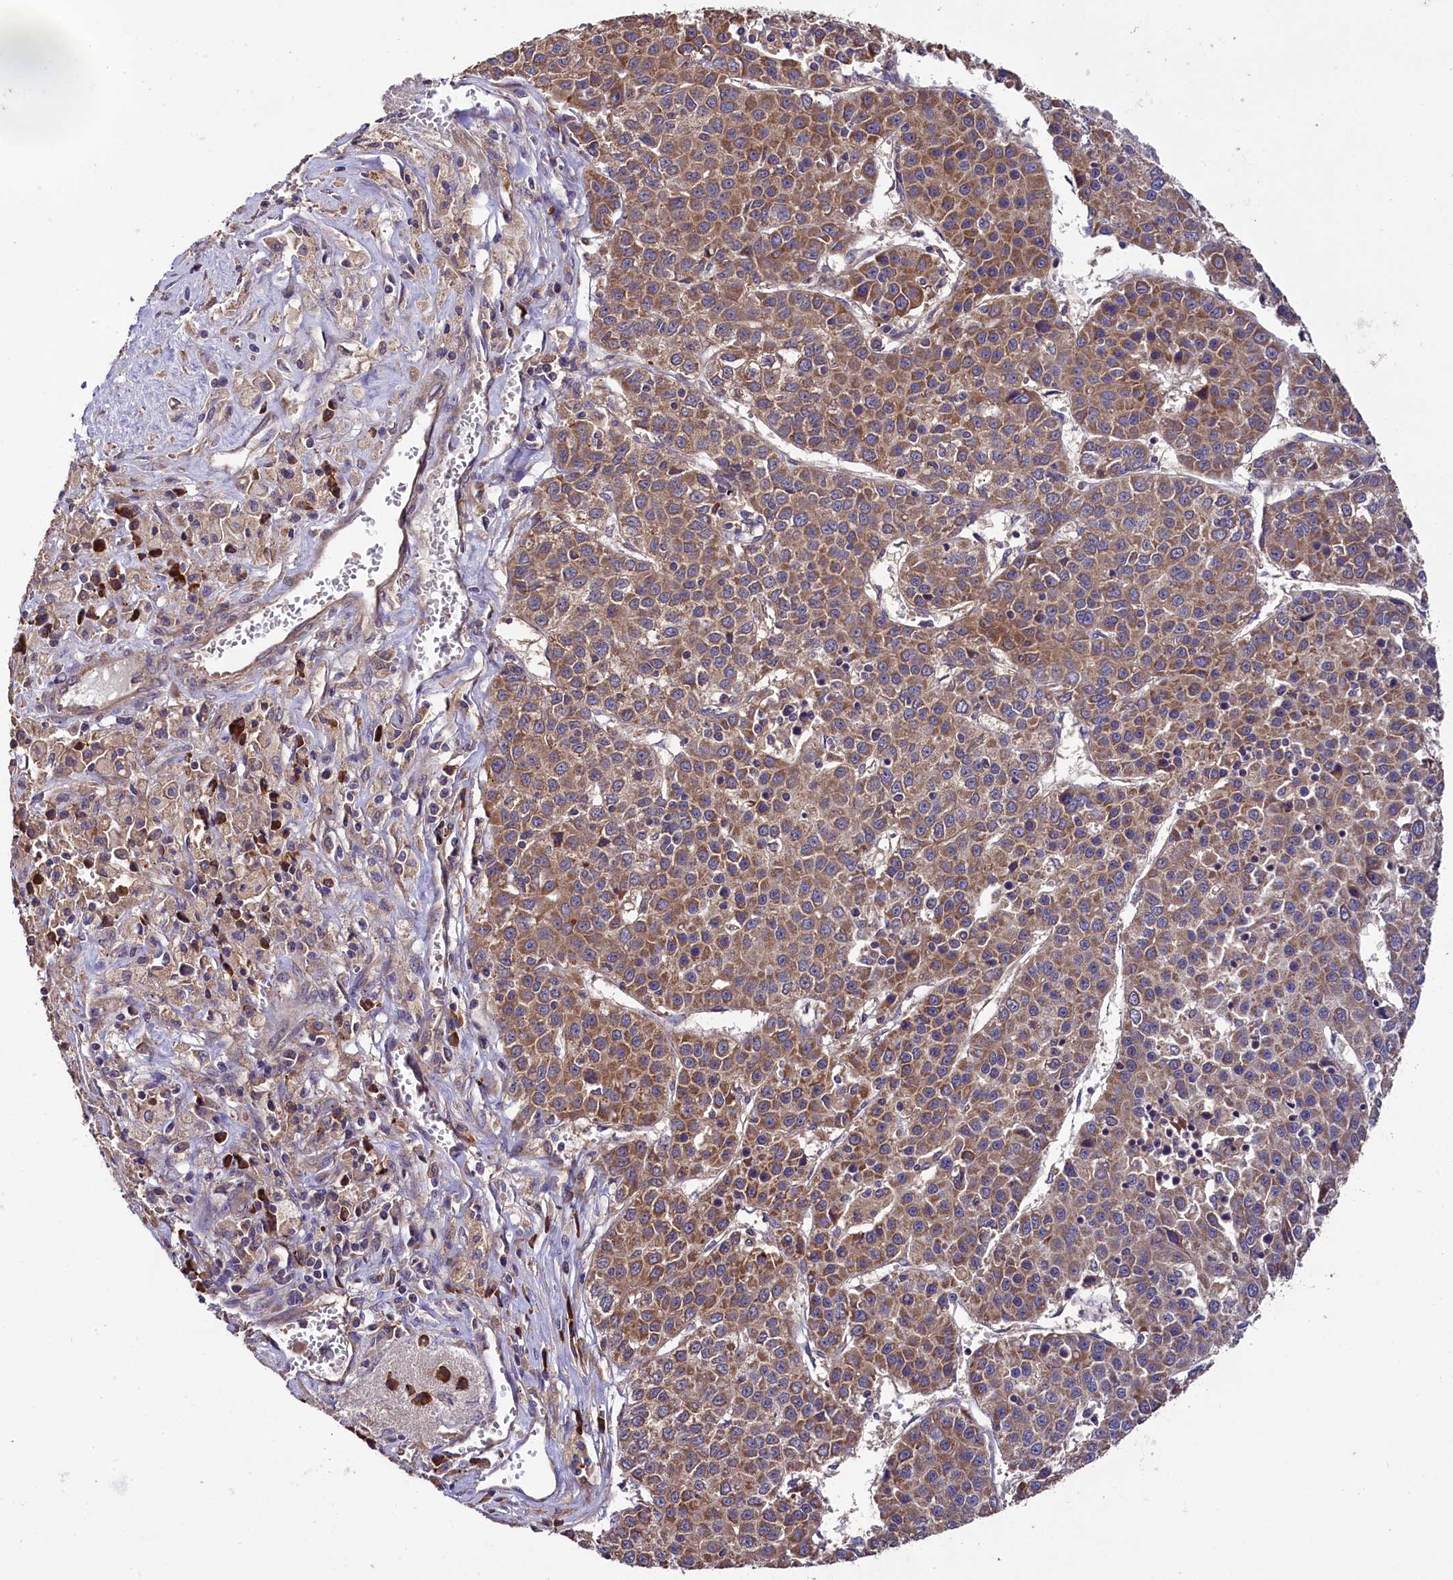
{"staining": {"intensity": "moderate", "quantity": ">75%", "location": "cytoplasmic/membranous"}, "tissue": "liver cancer", "cell_type": "Tumor cells", "image_type": "cancer", "snomed": [{"axis": "morphology", "description": "Carcinoma, Hepatocellular, NOS"}, {"axis": "topography", "description": "Liver"}], "caption": "Approximately >75% of tumor cells in human liver hepatocellular carcinoma demonstrate moderate cytoplasmic/membranous protein positivity as visualized by brown immunohistochemical staining.", "gene": "ENKD1", "patient": {"sex": "female", "age": 53}}